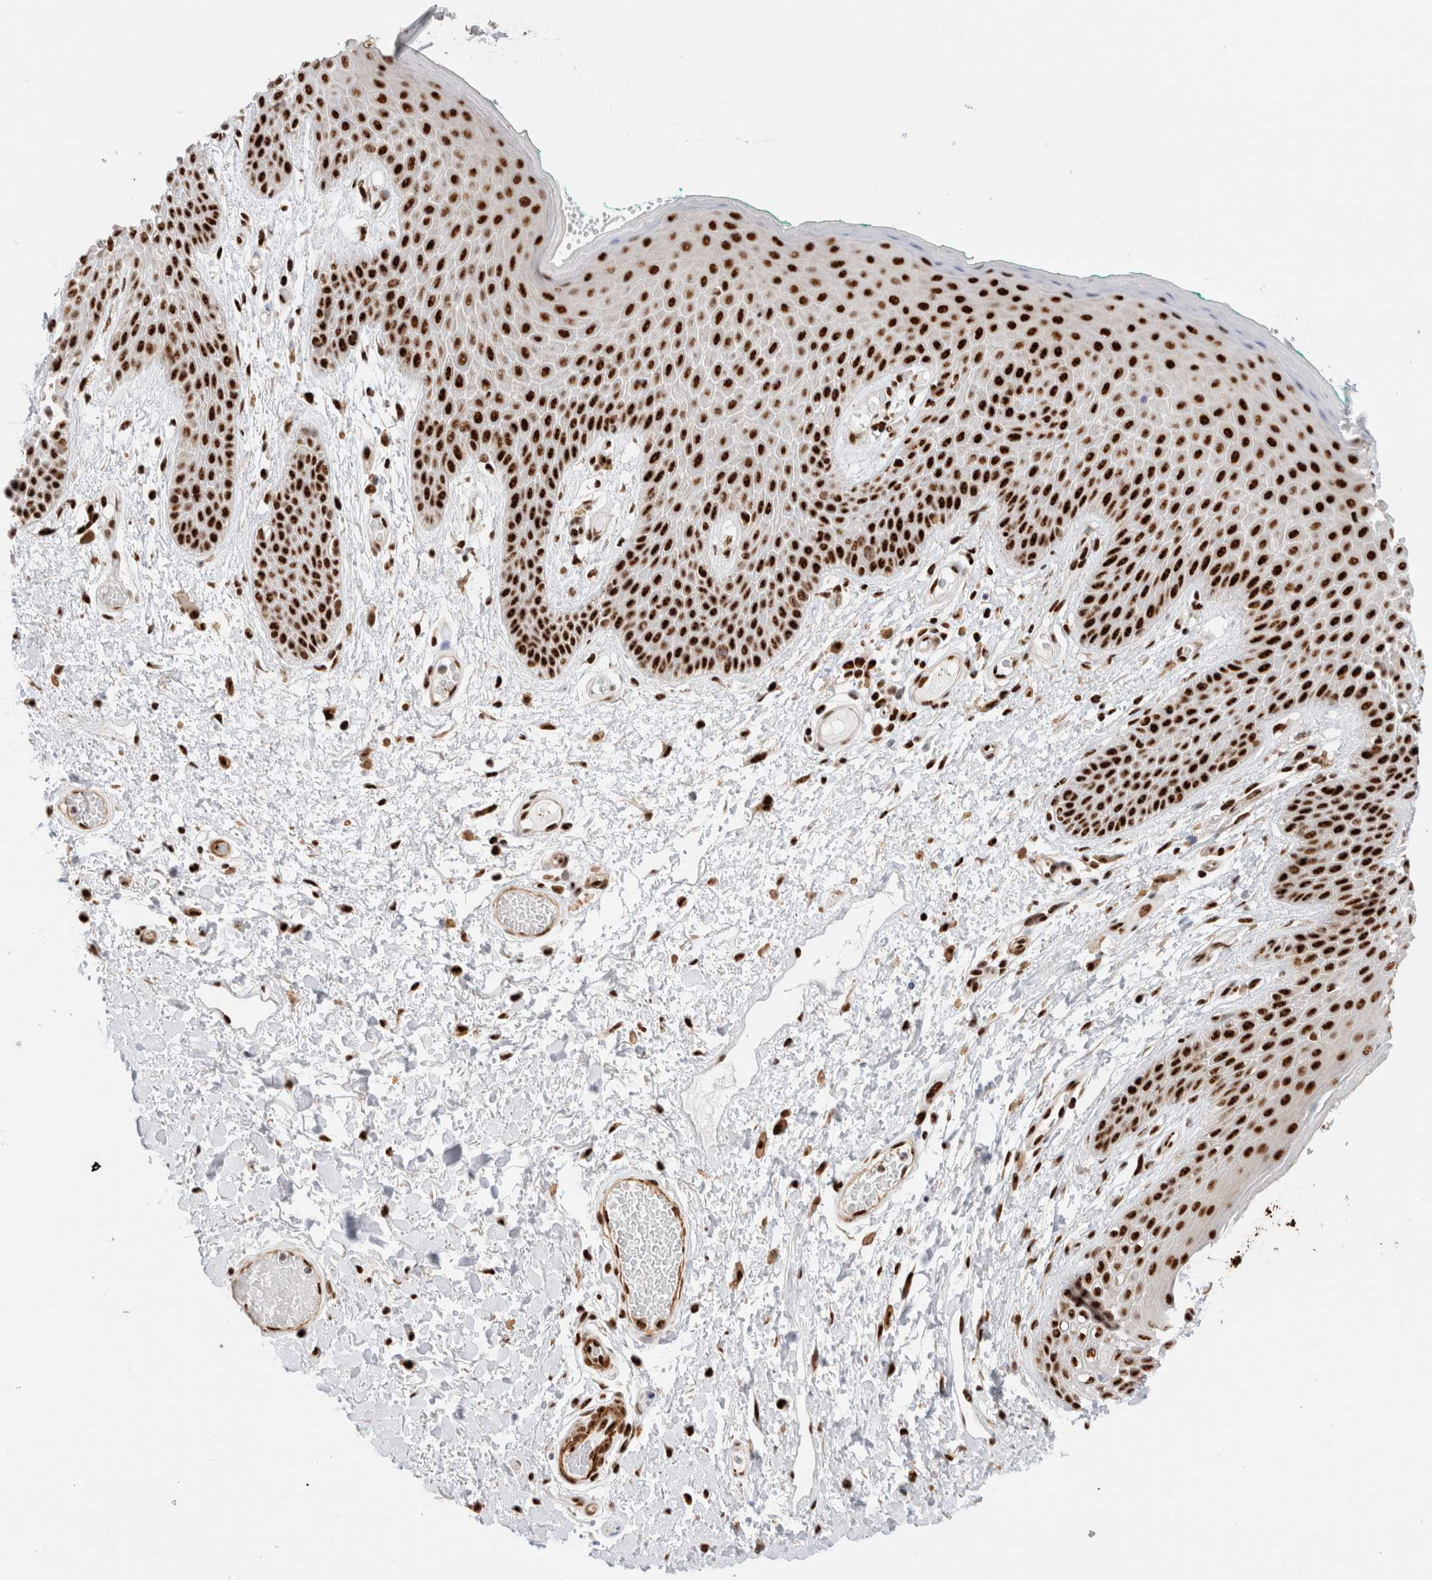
{"staining": {"intensity": "strong", "quantity": ">75%", "location": "nuclear"}, "tissue": "skin", "cell_type": "Epidermal cells", "image_type": "normal", "snomed": [{"axis": "morphology", "description": "Normal tissue, NOS"}, {"axis": "topography", "description": "Anal"}], "caption": "Unremarkable skin shows strong nuclear staining in approximately >75% of epidermal cells, visualized by immunohistochemistry. (IHC, brightfield microscopy, high magnification).", "gene": "ID3", "patient": {"sex": "male", "age": 74}}